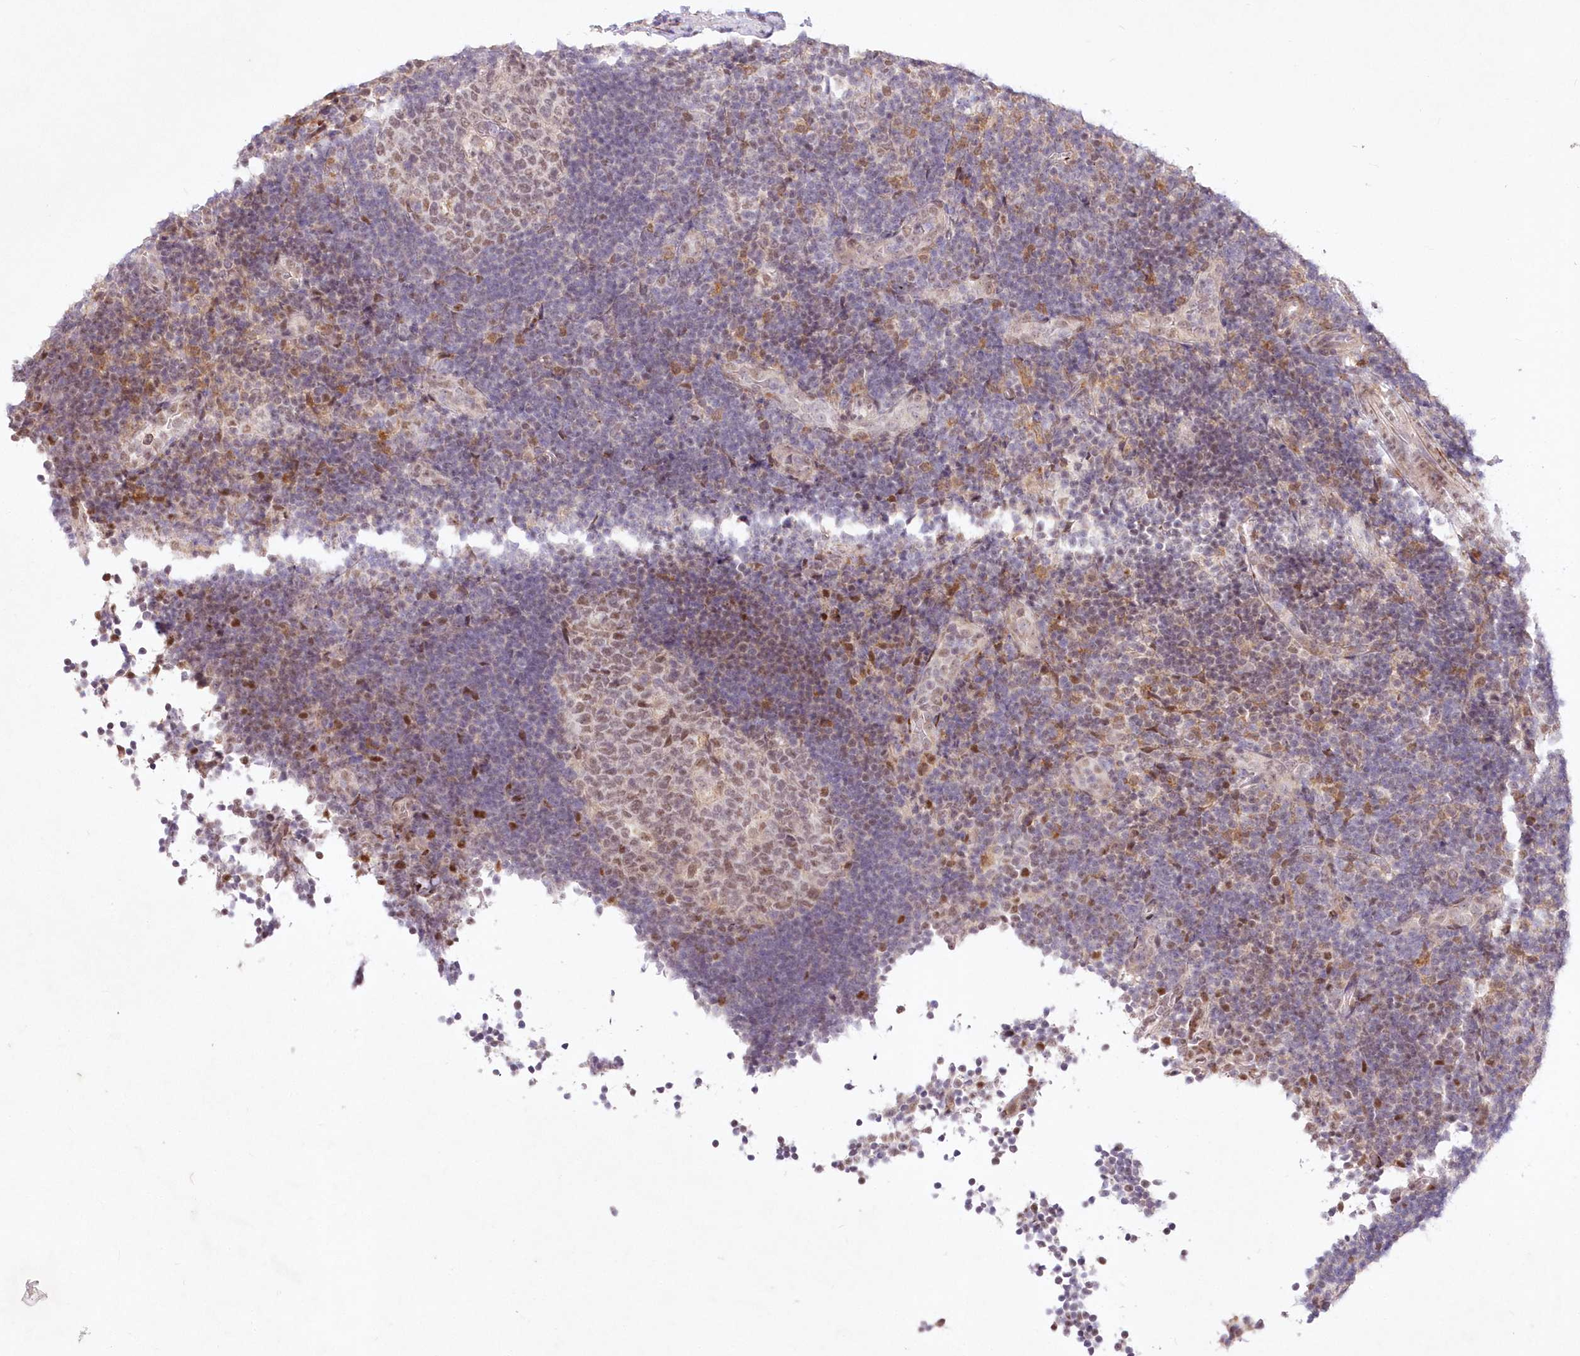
{"staining": {"intensity": "weak", "quantity": ">75%", "location": "nuclear"}, "tissue": "lymph node", "cell_type": "Germinal center cells", "image_type": "normal", "snomed": [{"axis": "morphology", "description": "Normal tissue, NOS"}, {"axis": "topography", "description": "Lymph node"}], "caption": "An IHC micrograph of benign tissue is shown. Protein staining in brown highlights weak nuclear positivity in lymph node within germinal center cells. (Stains: DAB in brown, nuclei in blue, Microscopy: brightfield microscopy at high magnification).", "gene": "LDB1", "patient": {"sex": "female", "age": 22}}